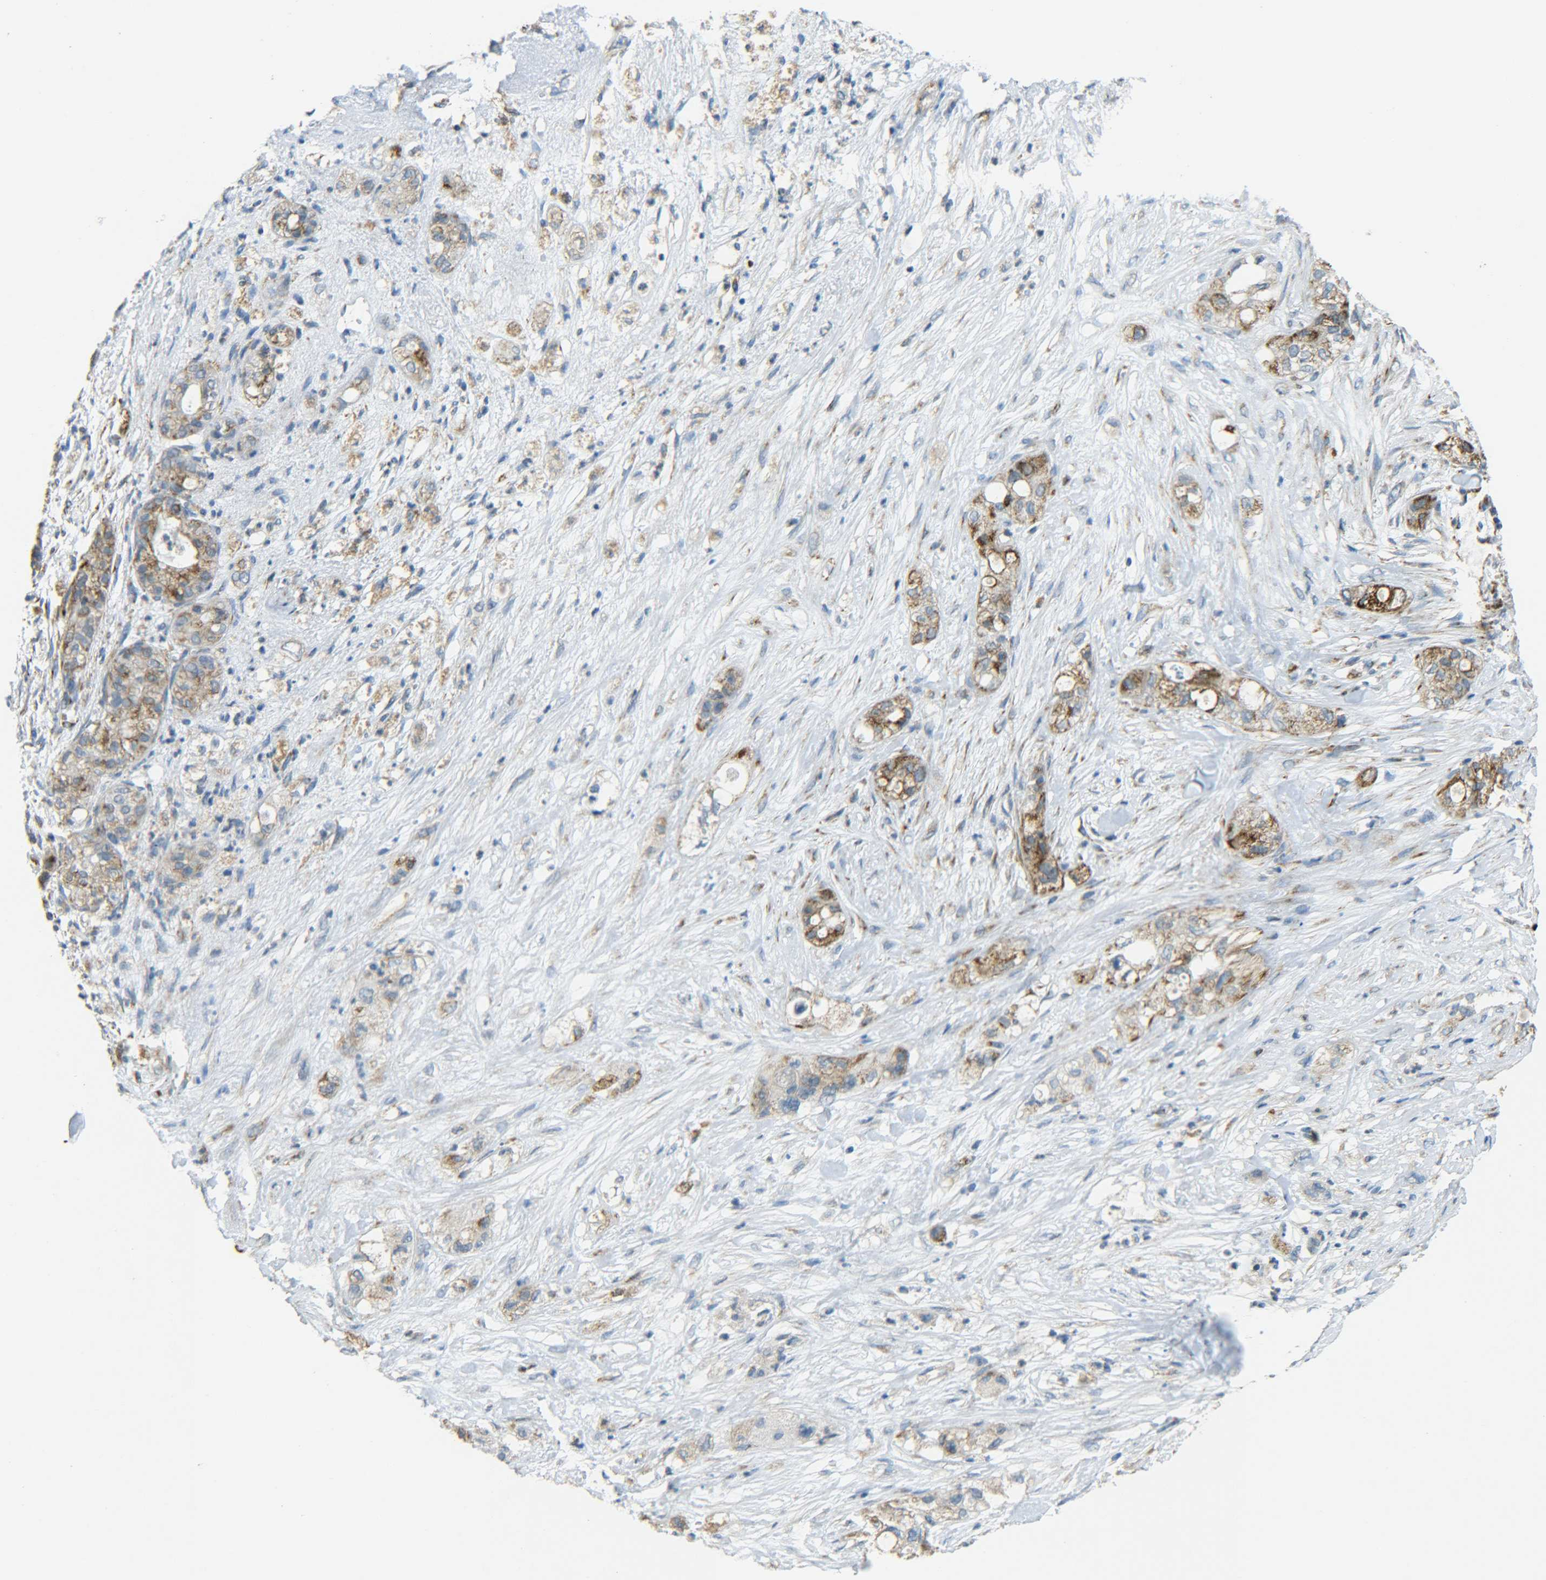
{"staining": {"intensity": "weak", "quantity": ">75%", "location": "cytoplasmic/membranous"}, "tissue": "pancreatic cancer", "cell_type": "Tumor cells", "image_type": "cancer", "snomed": [{"axis": "morphology", "description": "Adenocarcinoma, NOS"}, {"axis": "topography", "description": "Pancreas"}], "caption": "Immunohistochemical staining of human pancreatic adenocarcinoma displays low levels of weak cytoplasmic/membranous protein staining in about >75% of tumor cells. Using DAB (brown) and hematoxylin (blue) stains, captured at high magnification using brightfield microscopy.", "gene": "CYB5R1", "patient": {"sex": "female", "age": 78}}